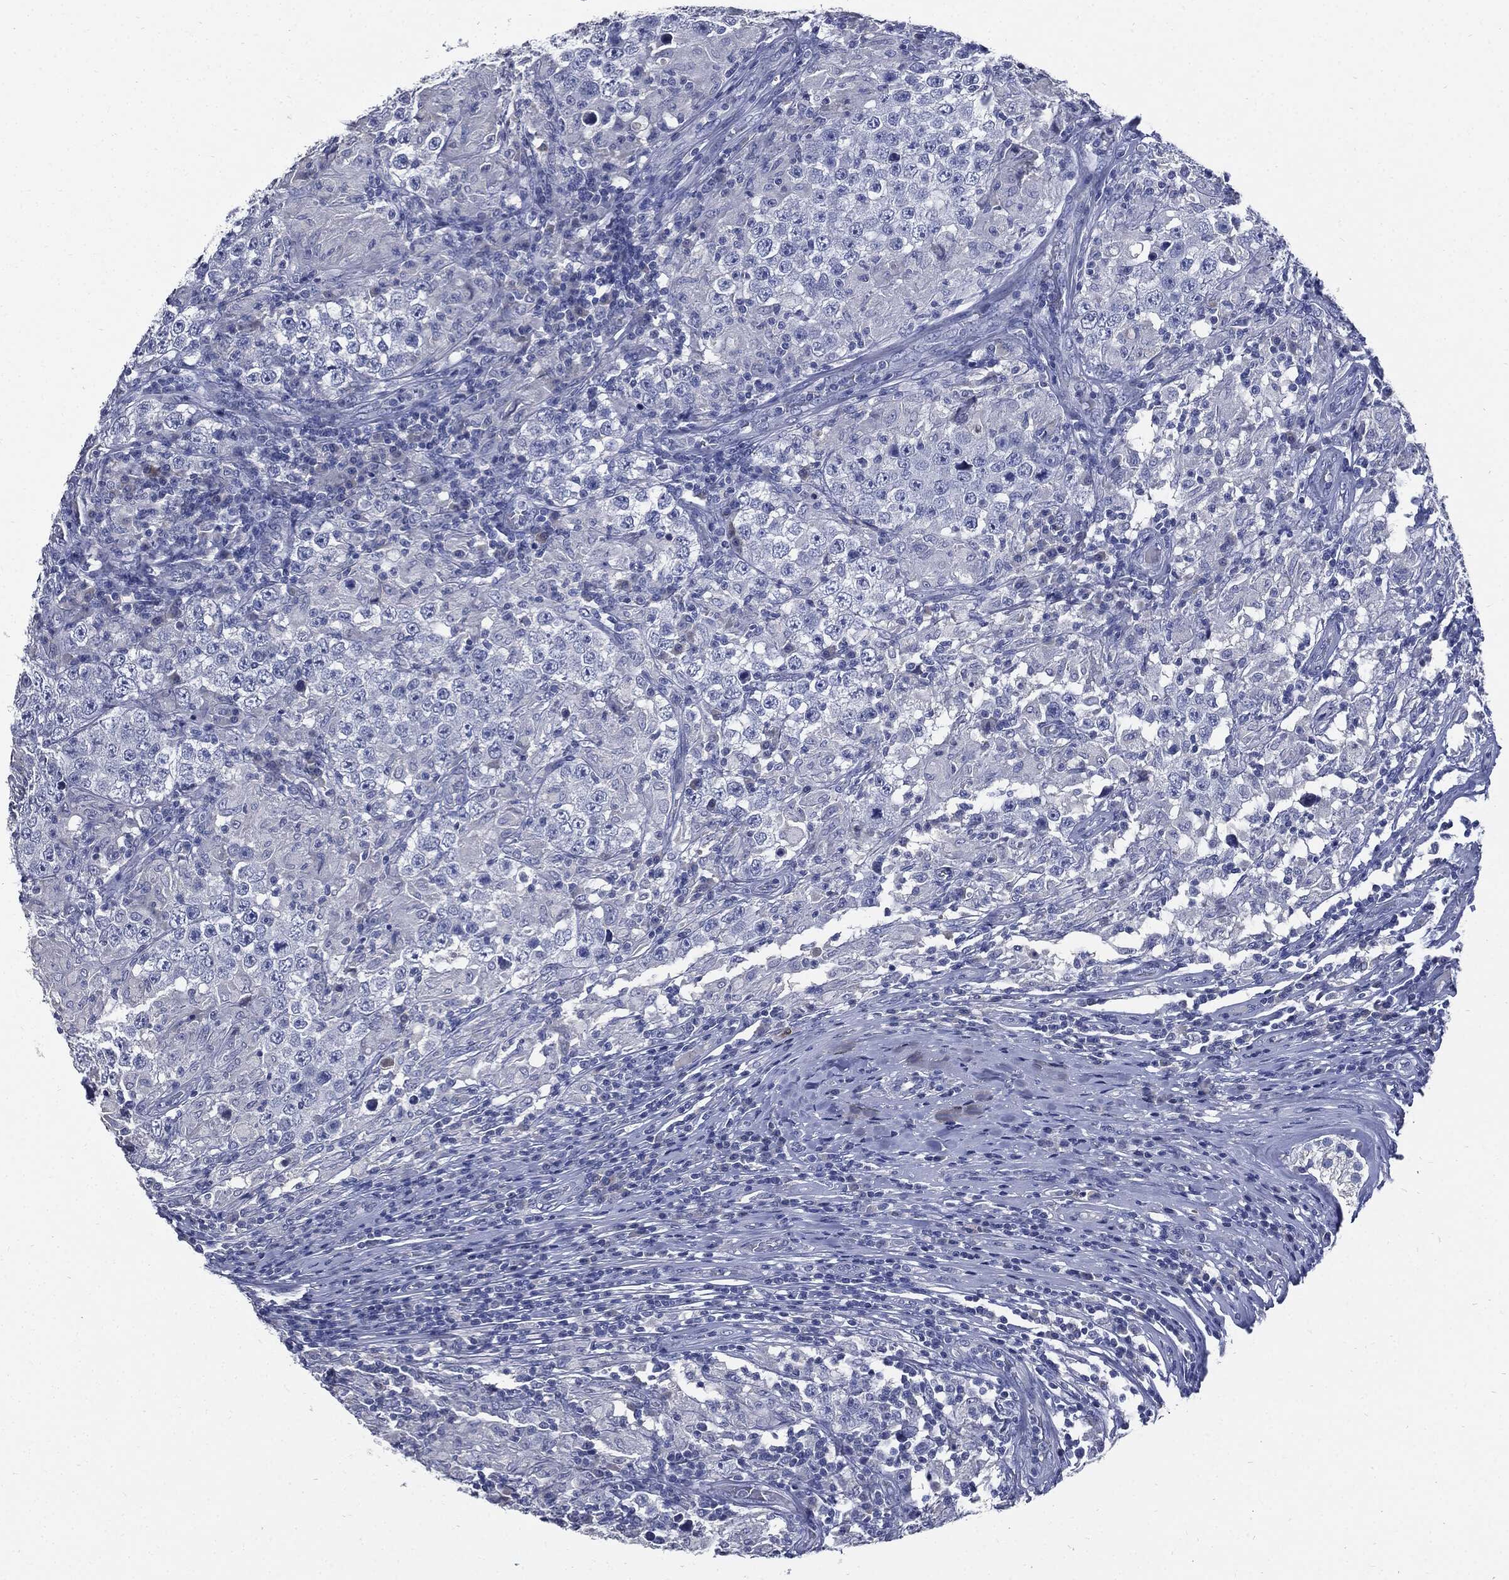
{"staining": {"intensity": "negative", "quantity": "none", "location": "none"}, "tissue": "testis cancer", "cell_type": "Tumor cells", "image_type": "cancer", "snomed": [{"axis": "morphology", "description": "Seminoma, NOS"}, {"axis": "morphology", "description": "Carcinoma, Embryonal, NOS"}, {"axis": "topography", "description": "Testis"}], "caption": "An immunohistochemistry histopathology image of testis embryonal carcinoma is shown. There is no staining in tumor cells of testis embryonal carcinoma. (DAB (3,3'-diaminobenzidine) immunohistochemistry (IHC) with hematoxylin counter stain).", "gene": "CPE", "patient": {"sex": "male", "age": 41}}